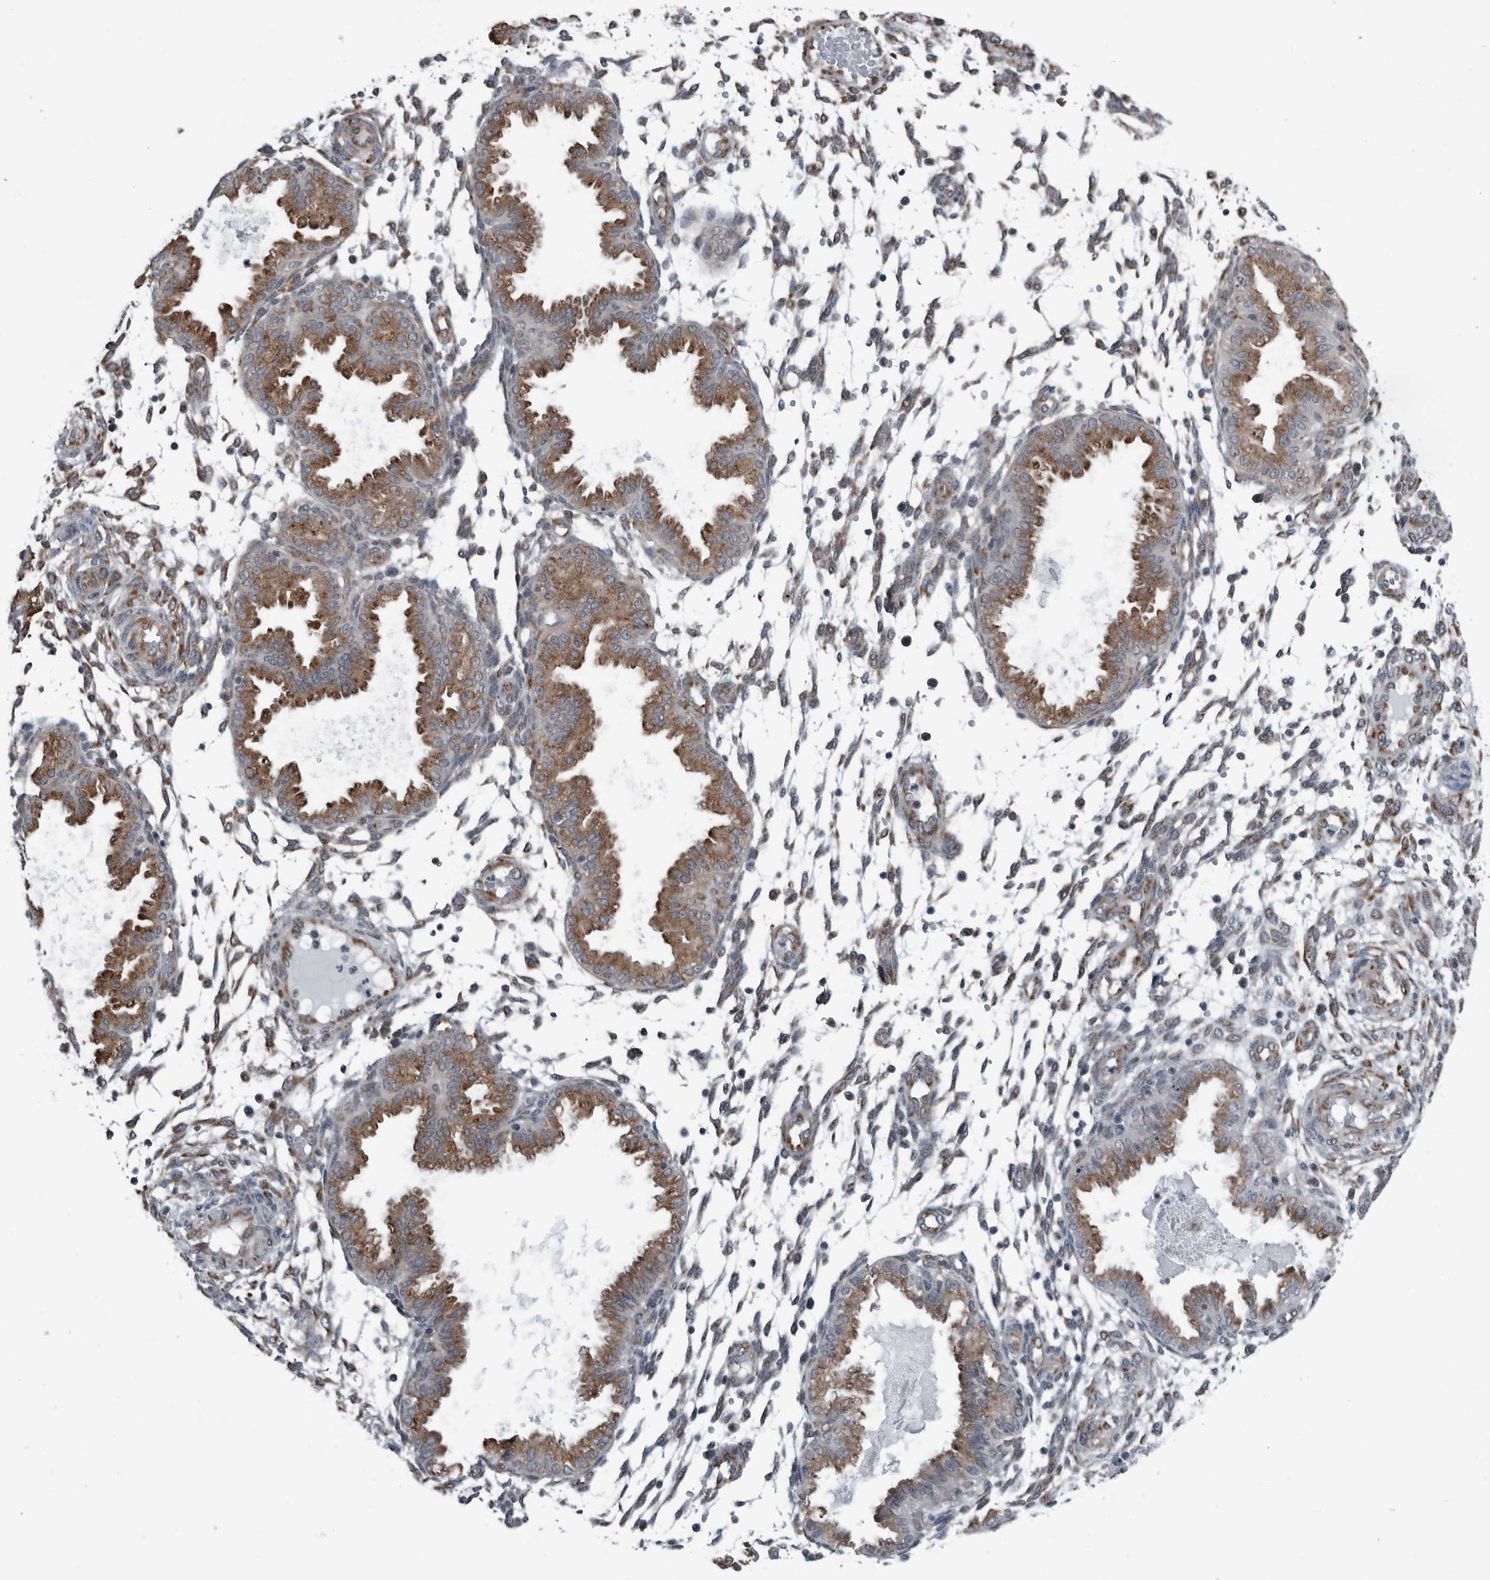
{"staining": {"intensity": "weak", "quantity": "<25%", "location": "cytoplasmic/membranous"}, "tissue": "endometrium", "cell_type": "Cells in endometrial stroma", "image_type": "normal", "snomed": [{"axis": "morphology", "description": "Normal tissue, NOS"}, {"axis": "topography", "description": "Endometrium"}], "caption": "IHC micrograph of benign endometrium stained for a protein (brown), which demonstrates no positivity in cells in endometrial stroma. (IHC, brightfield microscopy, high magnification).", "gene": "CEP85", "patient": {"sex": "female", "age": 33}}